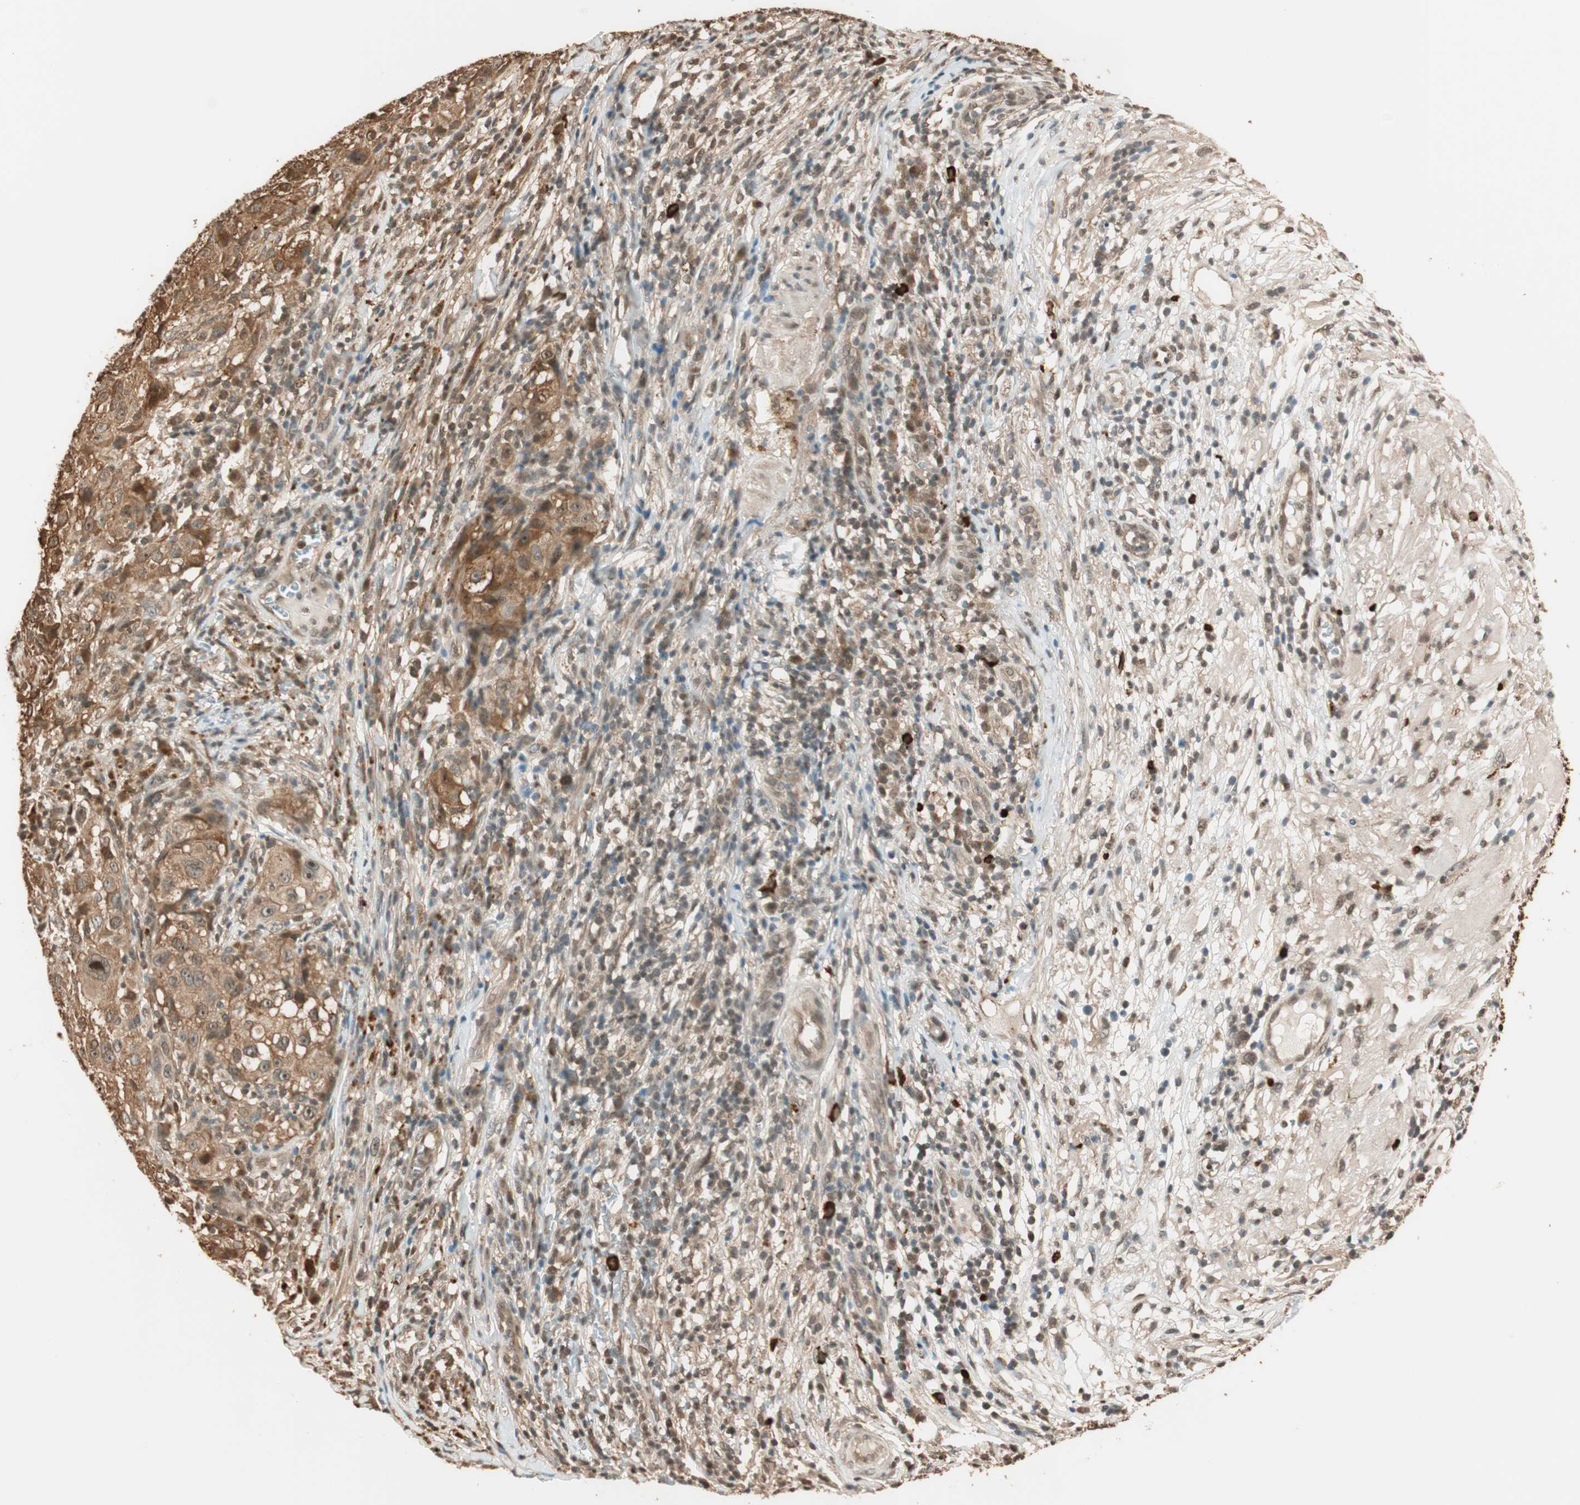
{"staining": {"intensity": "moderate", "quantity": ">75%", "location": "cytoplasmic/membranous"}, "tissue": "melanoma", "cell_type": "Tumor cells", "image_type": "cancer", "snomed": [{"axis": "morphology", "description": "Necrosis, NOS"}, {"axis": "morphology", "description": "Malignant melanoma, NOS"}, {"axis": "topography", "description": "Skin"}], "caption": "Immunohistochemistry micrograph of neoplastic tissue: melanoma stained using IHC reveals medium levels of moderate protein expression localized specifically in the cytoplasmic/membranous of tumor cells, appearing as a cytoplasmic/membranous brown color.", "gene": "ZNF443", "patient": {"sex": "female", "age": 87}}